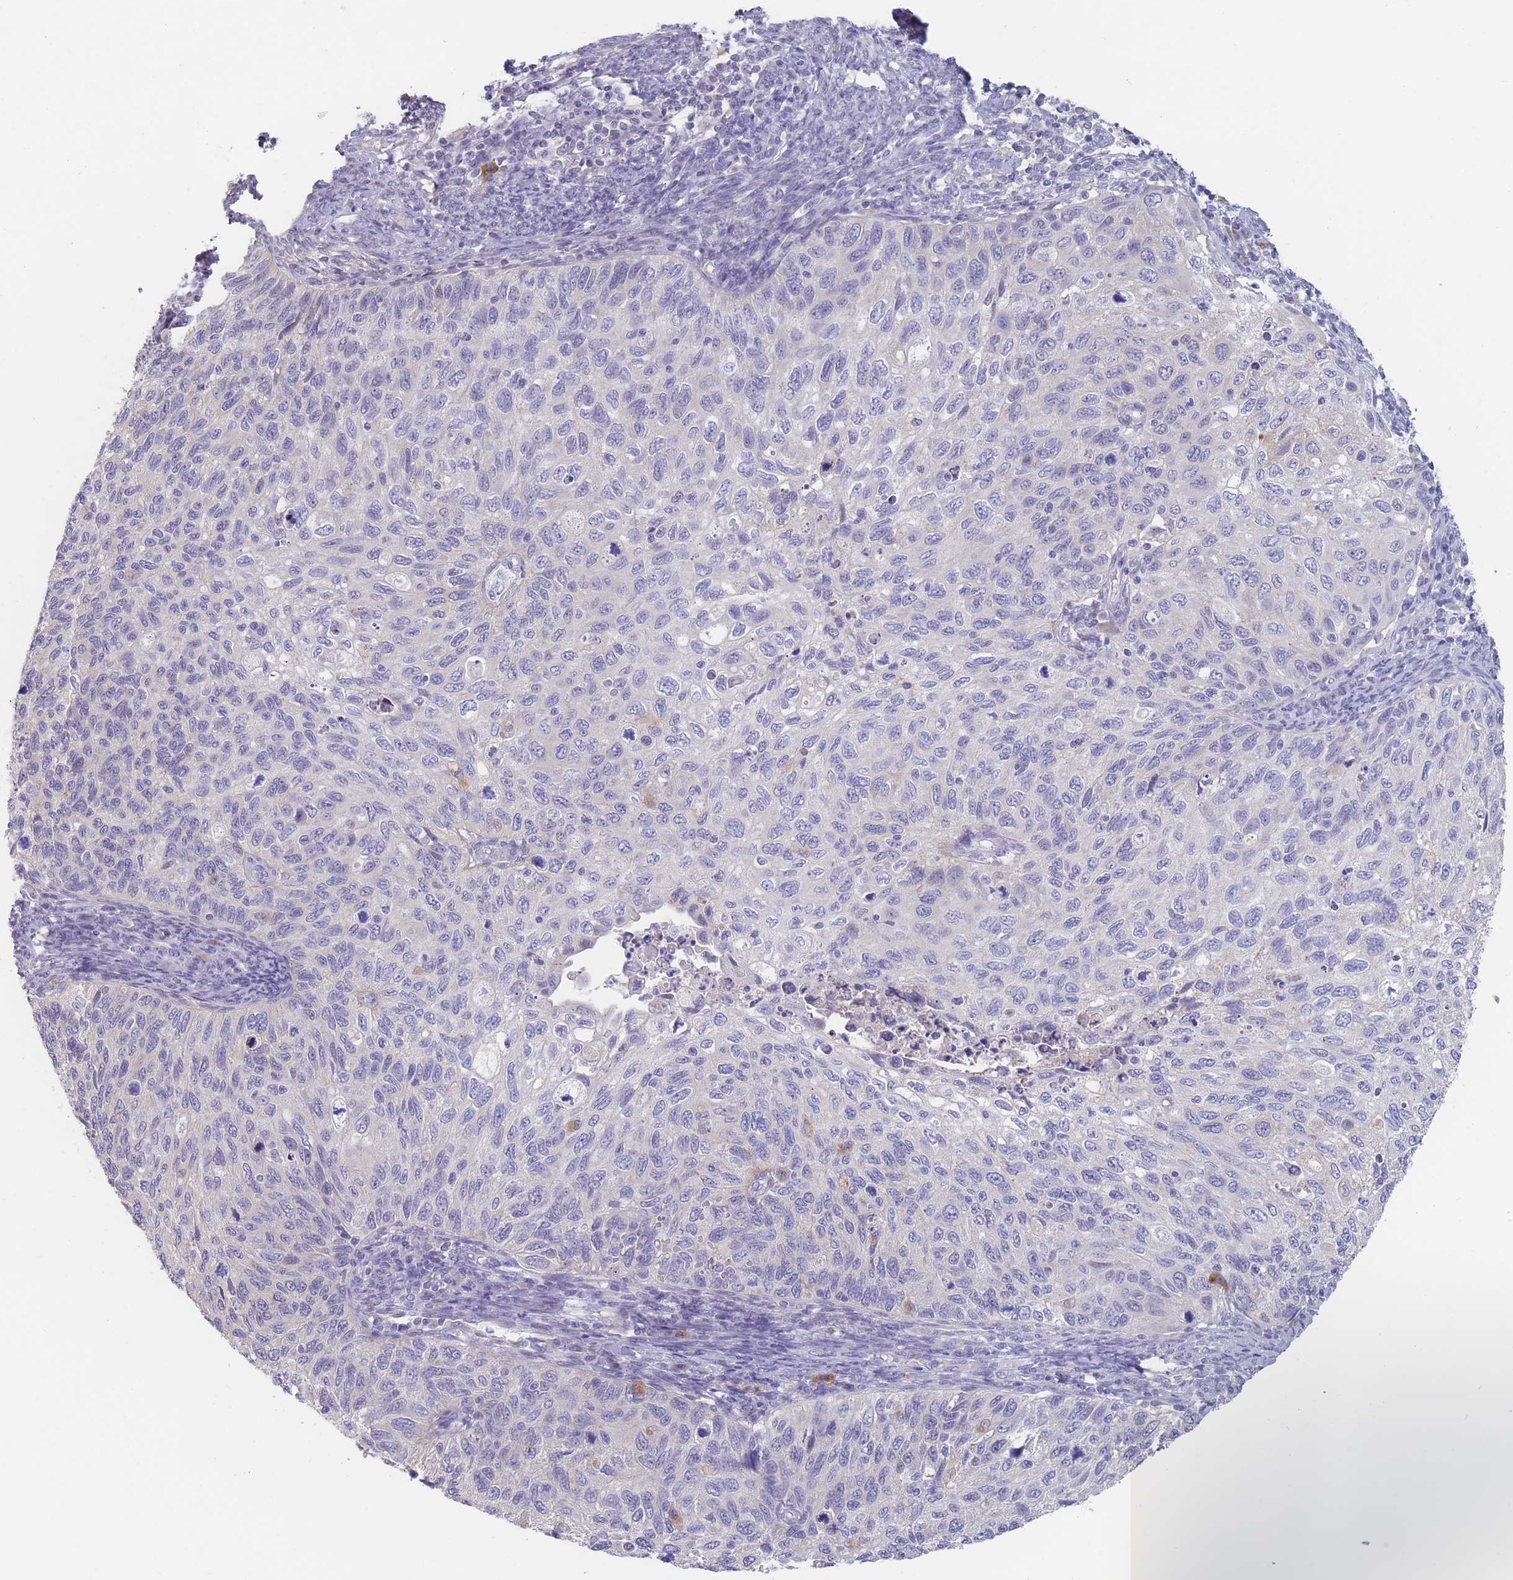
{"staining": {"intensity": "negative", "quantity": "none", "location": "none"}, "tissue": "cervical cancer", "cell_type": "Tumor cells", "image_type": "cancer", "snomed": [{"axis": "morphology", "description": "Squamous cell carcinoma, NOS"}, {"axis": "topography", "description": "Cervix"}], "caption": "Immunohistochemistry (IHC) of cervical cancer (squamous cell carcinoma) exhibits no positivity in tumor cells. Nuclei are stained in blue.", "gene": "CYP51A1", "patient": {"sex": "female", "age": 70}}